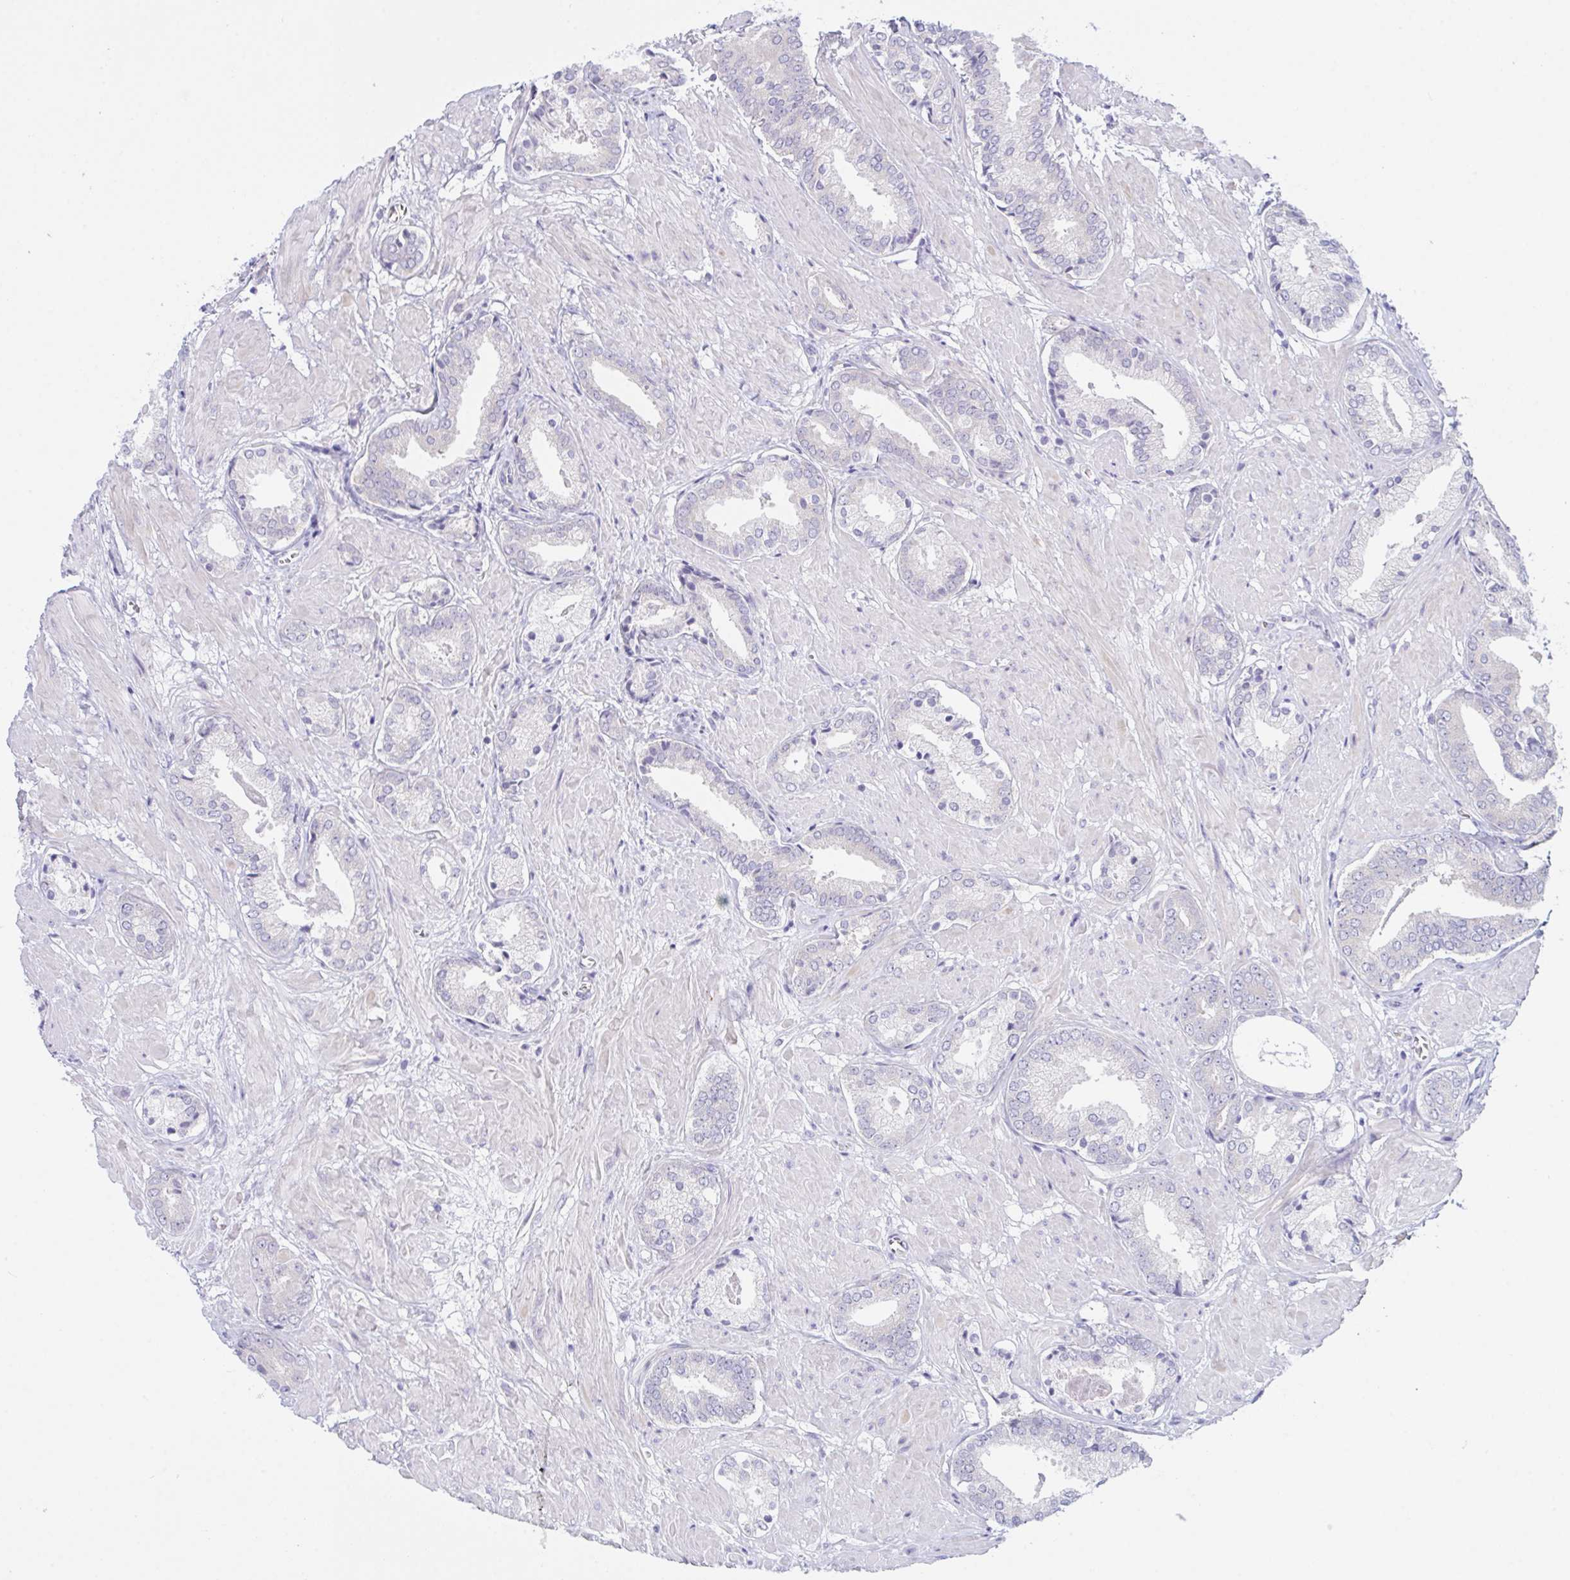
{"staining": {"intensity": "negative", "quantity": "none", "location": "none"}, "tissue": "prostate cancer", "cell_type": "Tumor cells", "image_type": "cancer", "snomed": [{"axis": "morphology", "description": "Adenocarcinoma, High grade"}, {"axis": "topography", "description": "Prostate"}], "caption": "Immunohistochemistry of human prostate adenocarcinoma (high-grade) demonstrates no expression in tumor cells.", "gene": "NAA30", "patient": {"sex": "male", "age": 56}}